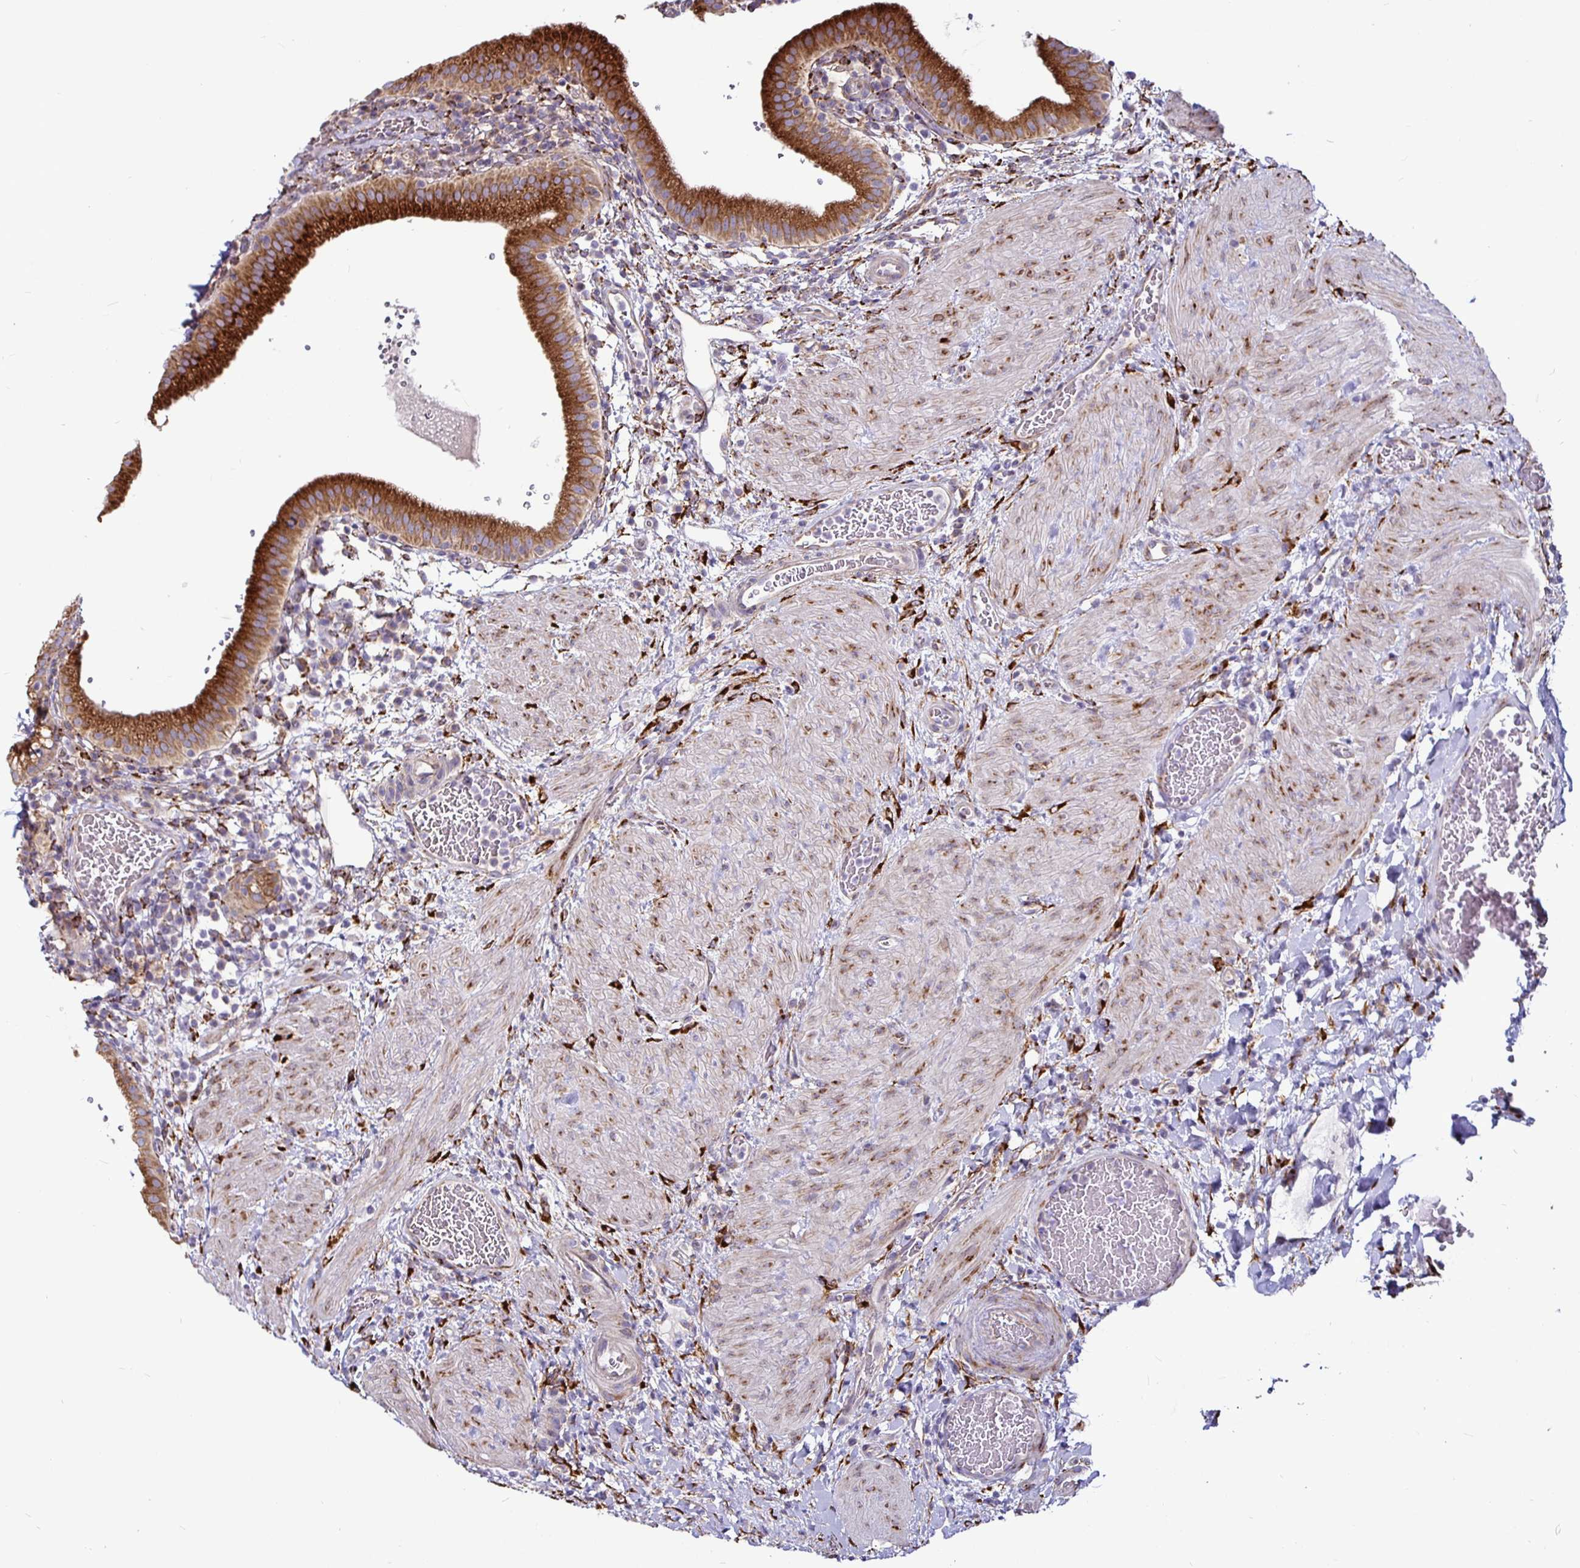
{"staining": {"intensity": "strong", "quantity": ">75%", "location": "cytoplasmic/membranous"}, "tissue": "gallbladder", "cell_type": "Glandular cells", "image_type": "normal", "snomed": [{"axis": "morphology", "description": "Normal tissue, NOS"}, {"axis": "topography", "description": "Gallbladder"}], "caption": "IHC of normal human gallbladder reveals high levels of strong cytoplasmic/membranous expression in approximately >75% of glandular cells. (DAB IHC, brown staining for protein, blue staining for nuclei).", "gene": "P4HA2", "patient": {"sex": "male", "age": 26}}